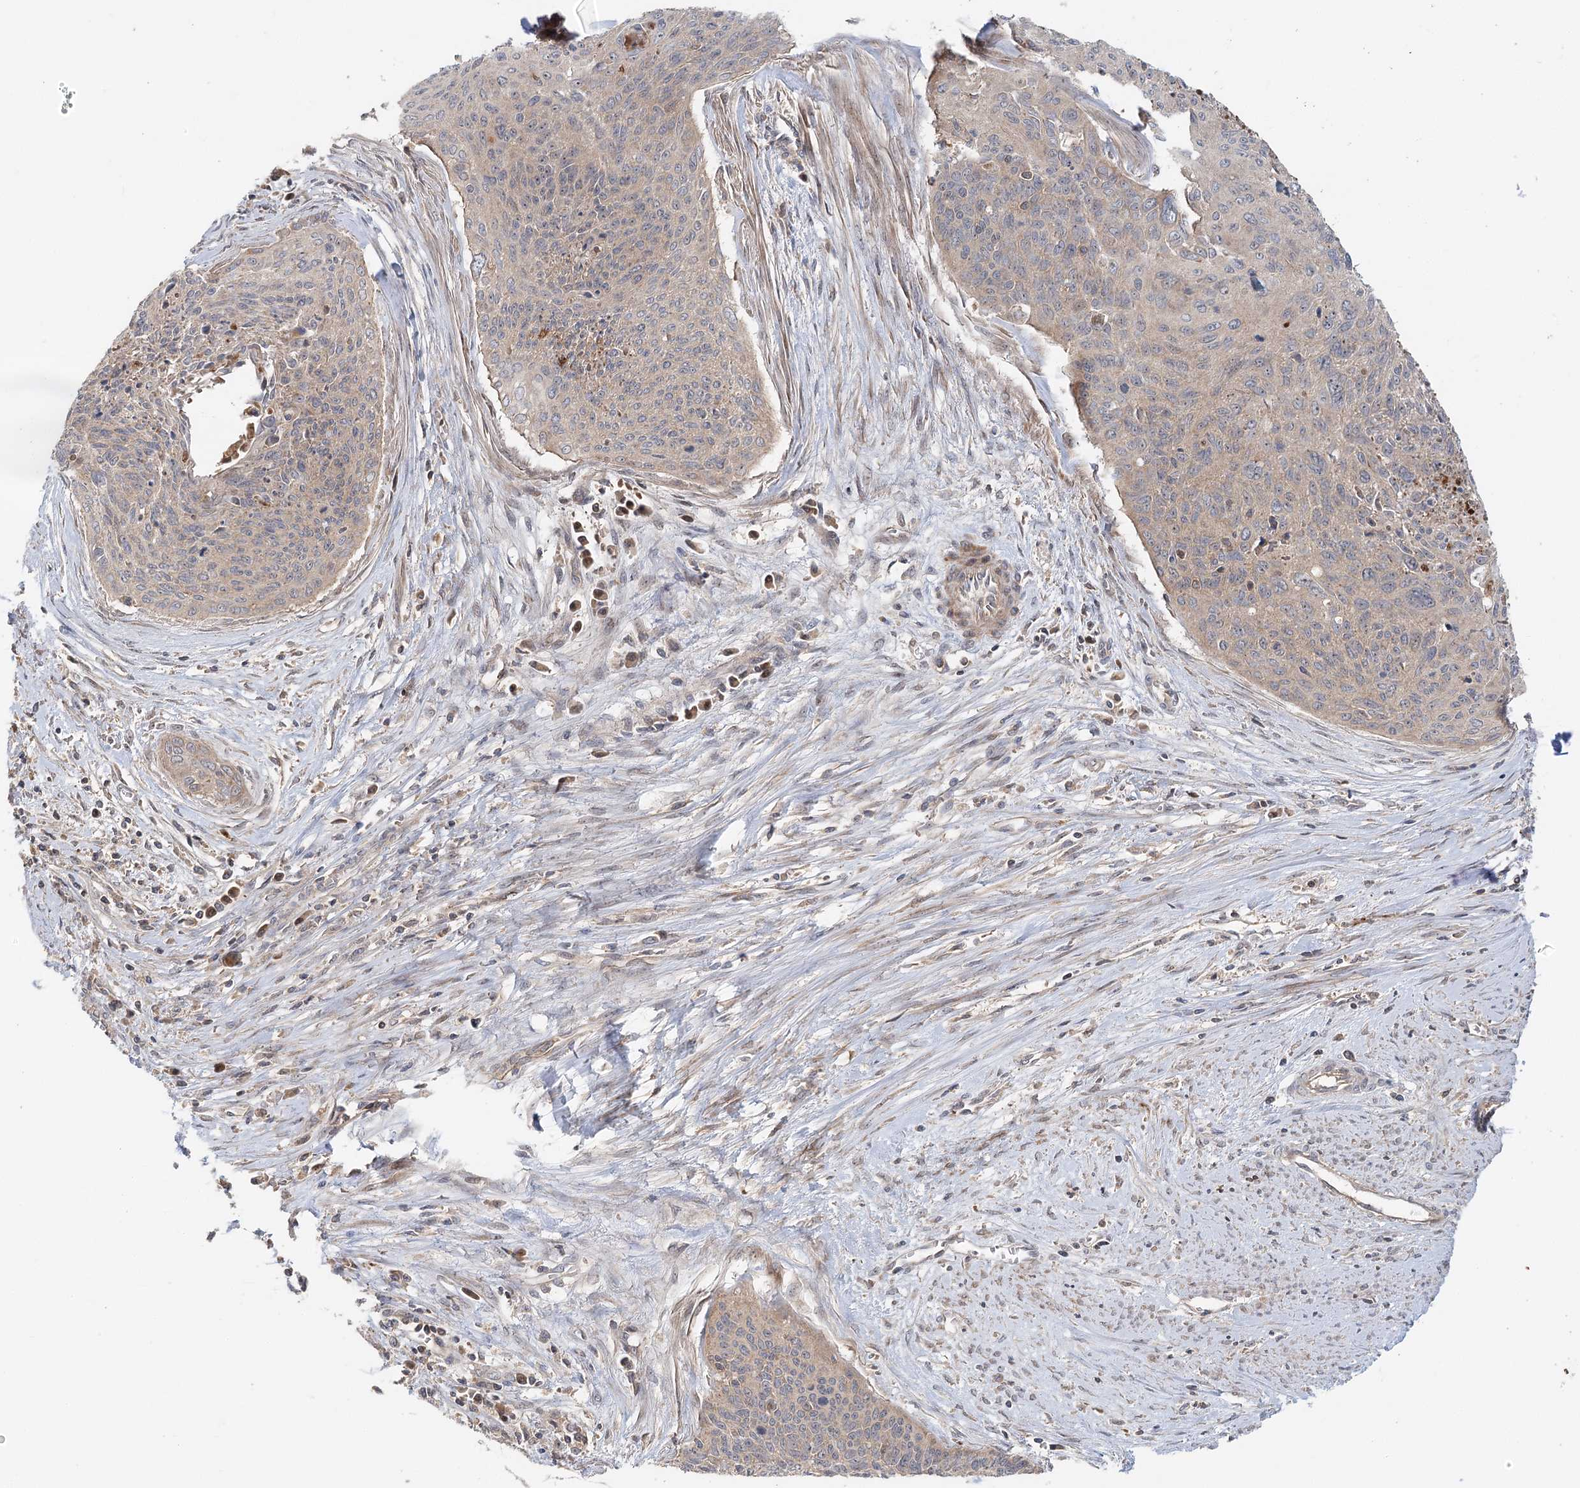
{"staining": {"intensity": "negative", "quantity": "none", "location": "none"}, "tissue": "cervical cancer", "cell_type": "Tumor cells", "image_type": "cancer", "snomed": [{"axis": "morphology", "description": "Squamous cell carcinoma, NOS"}, {"axis": "topography", "description": "Cervix"}], "caption": "IHC micrograph of neoplastic tissue: squamous cell carcinoma (cervical) stained with DAB exhibits no significant protein staining in tumor cells.", "gene": "RAPGEF6", "patient": {"sex": "female", "age": 55}}